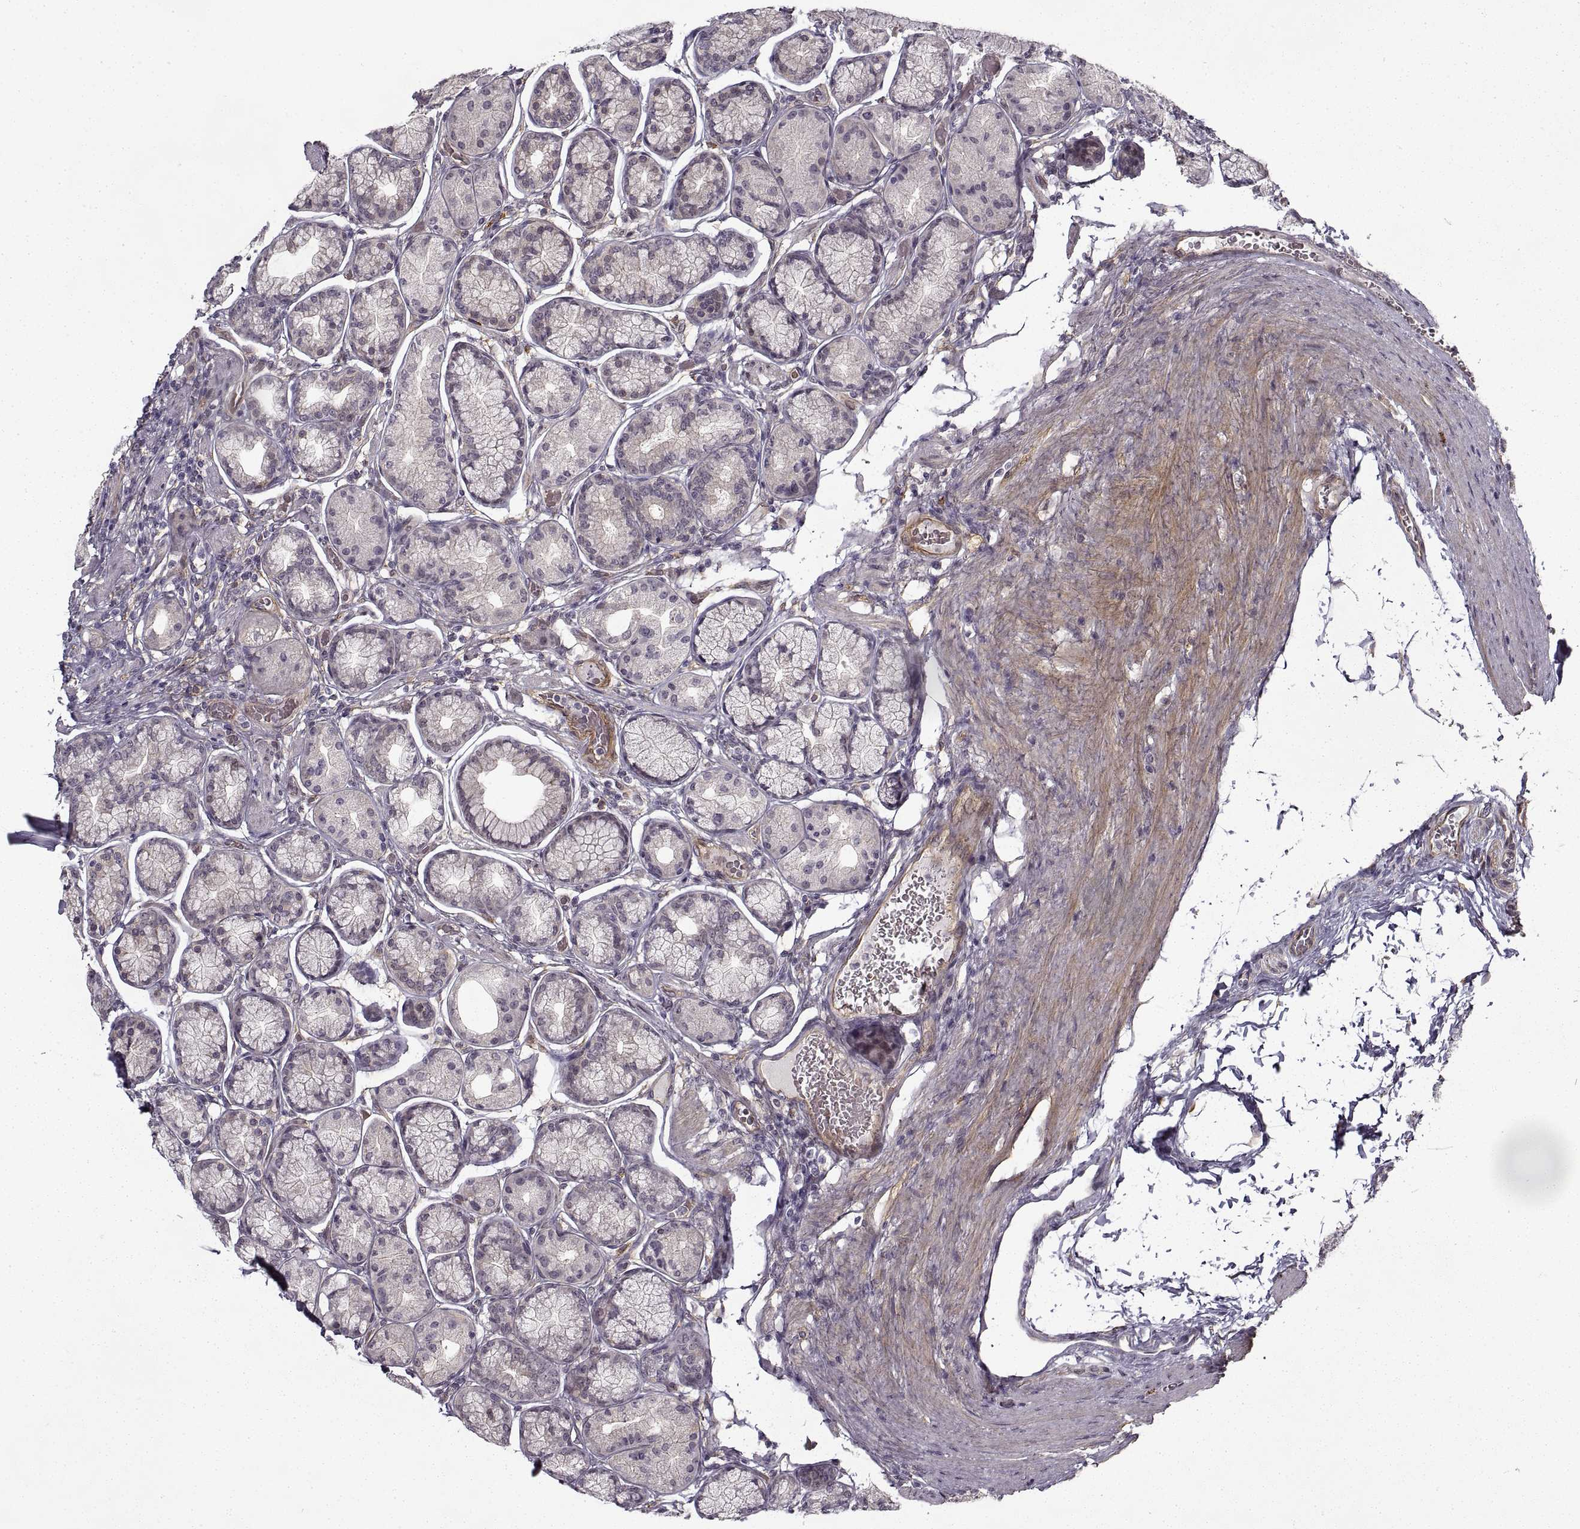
{"staining": {"intensity": "negative", "quantity": "none", "location": "none"}, "tissue": "stomach", "cell_type": "Glandular cells", "image_type": "normal", "snomed": [{"axis": "morphology", "description": "Normal tissue, NOS"}, {"axis": "morphology", "description": "Adenocarcinoma, NOS"}, {"axis": "morphology", "description": "Adenocarcinoma, High grade"}, {"axis": "topography", "description": "Stomach, upper"}, {"axis": "topography", "description": "Stomach"}], "caption": "This is an immunohistochemistry (IHC) photomicrograph of unremarkable stomach. There is no staining in glandular cells.", "gene": "LAMB2", "patient": {"sex": "female", "age": 65}}